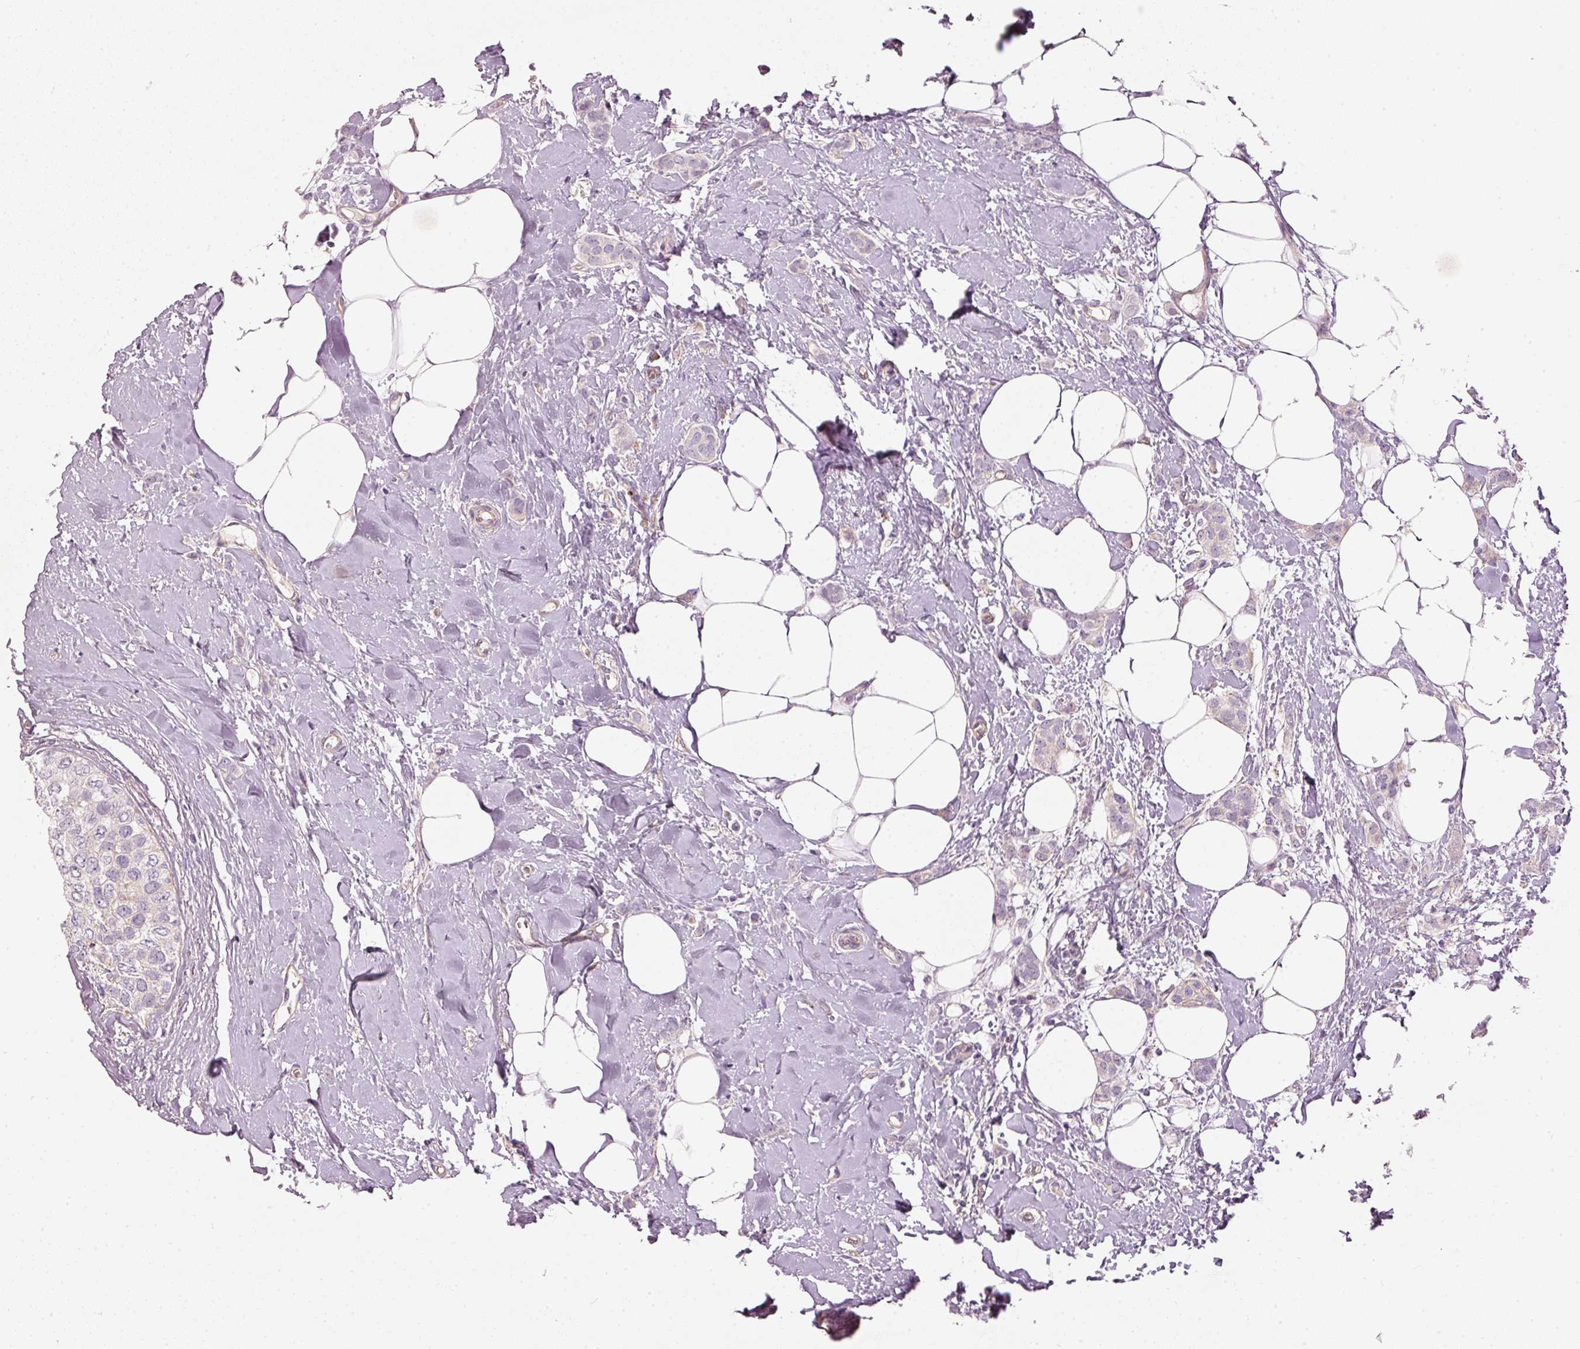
{"staining": {"intensity": "negative", "quantity": "none", "location": "none"}, "tissue": "breast cancer", "cell_type": "Tumor cells", "image_type": "cancer", "snomed": [{"axis": "morphology", "description": "Duct carcinoma"}, {"axis": "topography", "description": "Breast"}], "caption": "A high-resolution image shows immunohistochemistry (IHC) staining of breast invasive ductal carcinoma, which demonstrates no significant positivity in tumor cells.", "gene": "OSR2", "patient": {"sex": "female", "age": 72}}